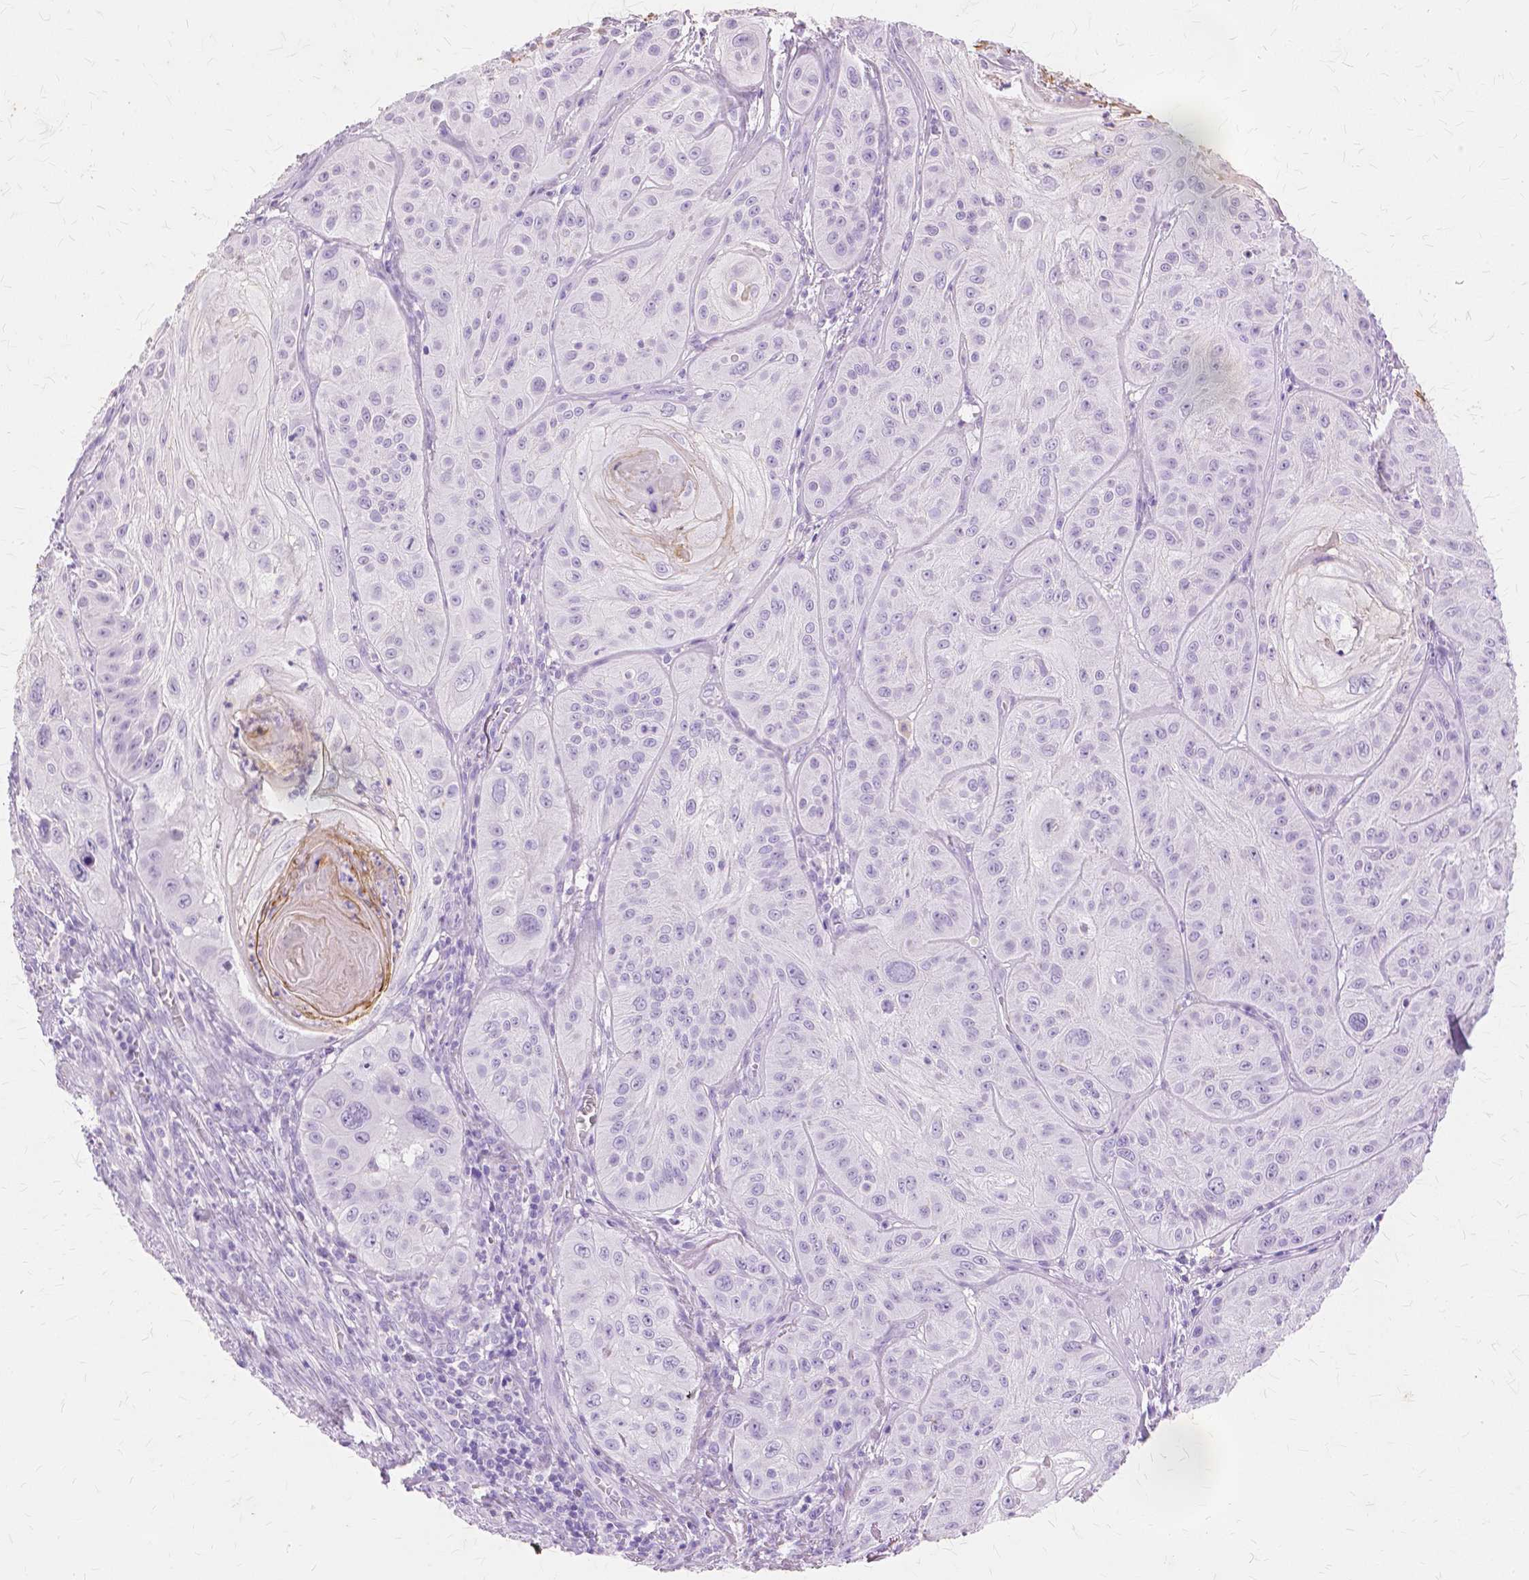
{"staining": {"intensity": "negative", "quantity": "none", "location": "none"}, "tissue": "skin cancer", "cell_type": "Tumor cells", "image_type": "cancer", "snomed": [{"axis": "morphology", "description": "Squamous cell carcinoma, NOS"}, {"axis": "topography", "description": "Skin"}], "caption": "Immunohistochemical staining of human skin squamous cell carcinoma reveals no significant expression in tumor cells. (DAB (3,3'-diaminobenzidine) IHC, high magnification).", "gene": "TGM1", "patient": {"sex": "male", "age": 85}}